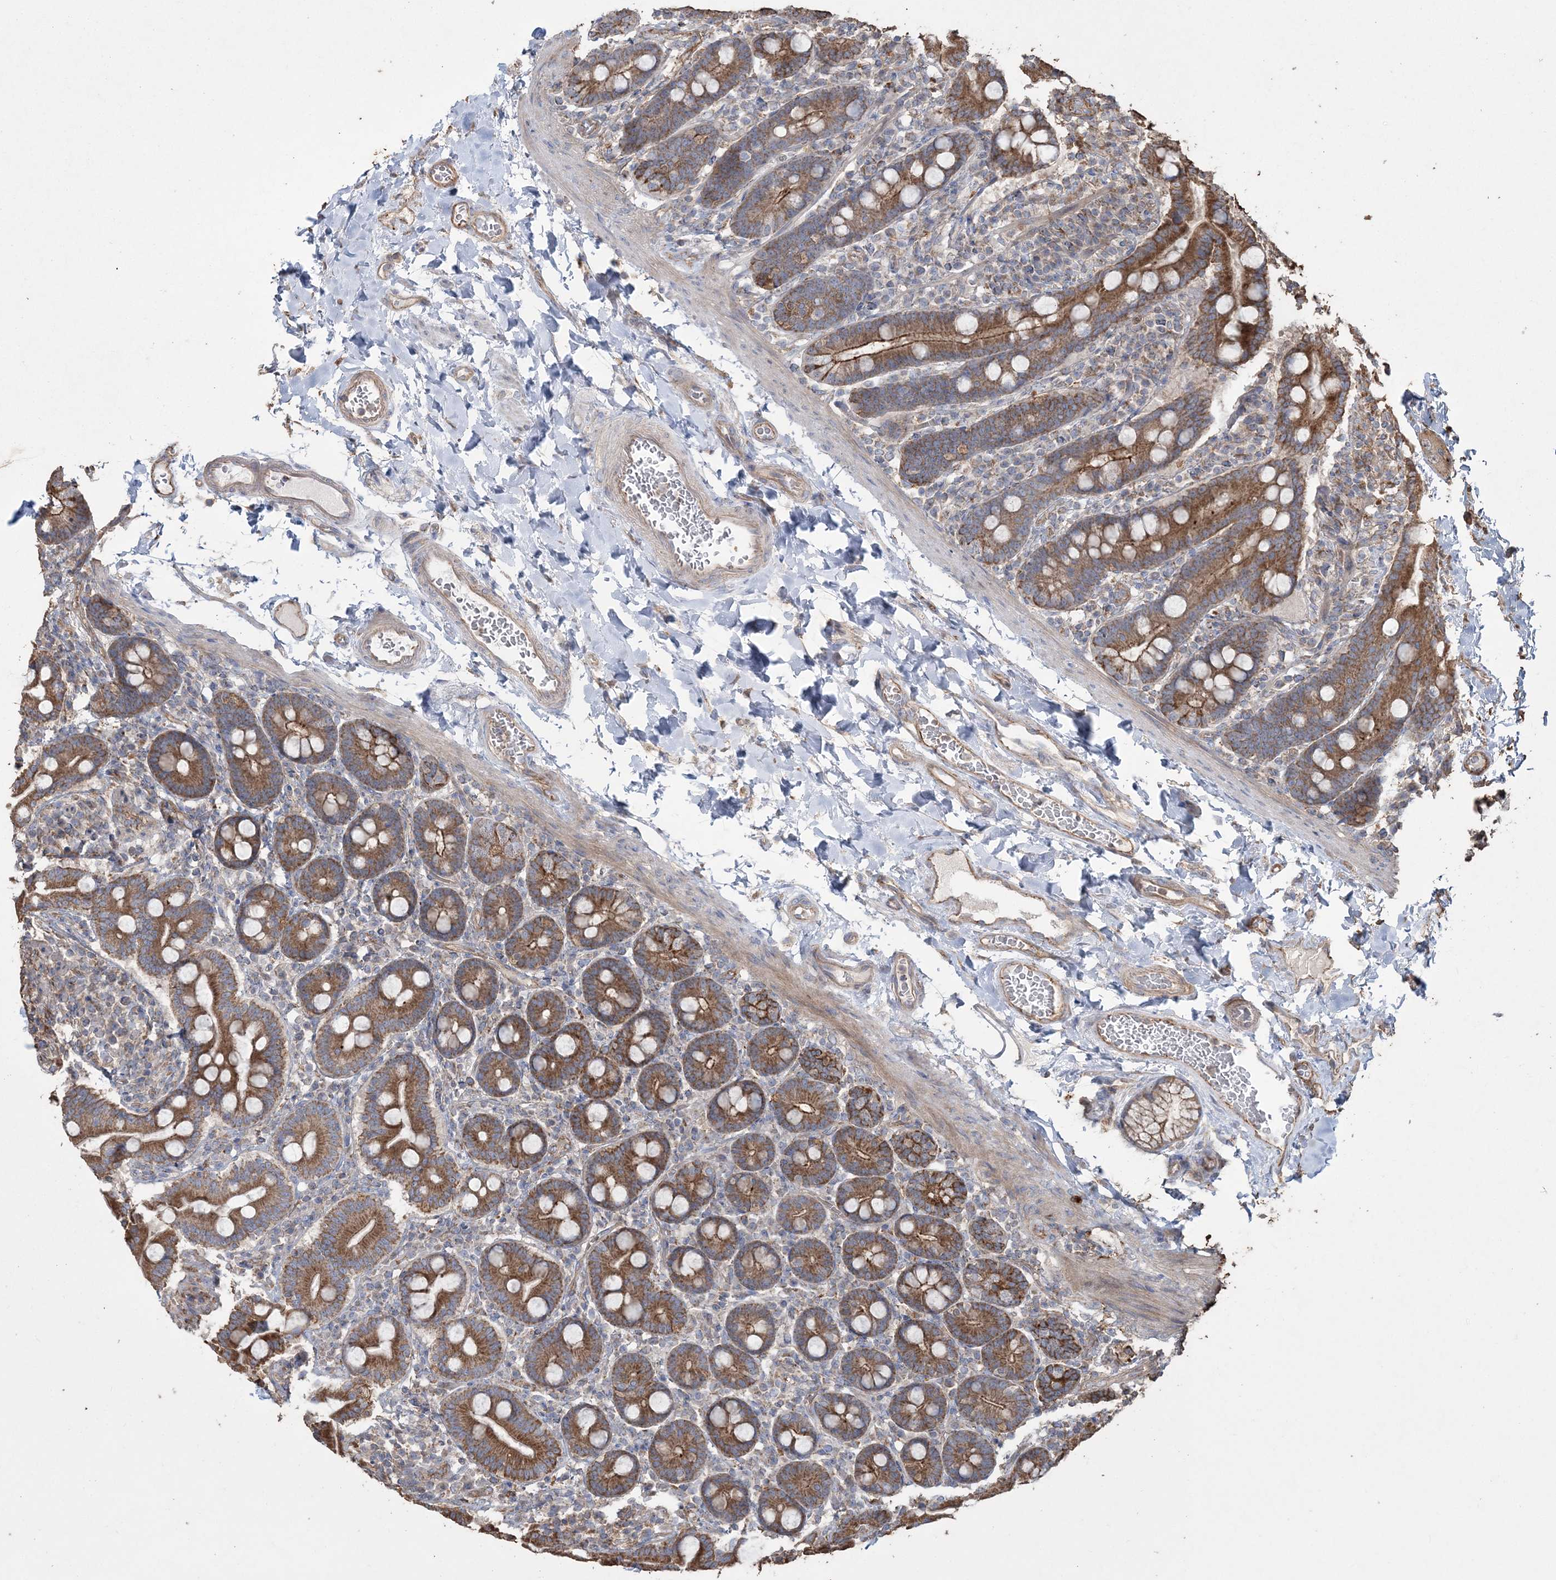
{"staining": {"intensity": "strong", "quantity": ">75%", "location": "cytoplasmic/membranous"}, "tissue": "duodenum", "cell_type": "Glandular cells", "image_type": "normal", "snomed": [{"axis": "morphology", "description": "Normal tissue, NOS"}, {"axis": "topography", "description": "Duodenum"}], "caption": "This micrograph reveals immunohistochemistry (IHC) staining of benign duodenum, with high strong cytoplasmic/membranous expression in about >75% of glandular cells.", "gene": "TTC7A", "patient": {"sex": "male", "age": 54}}